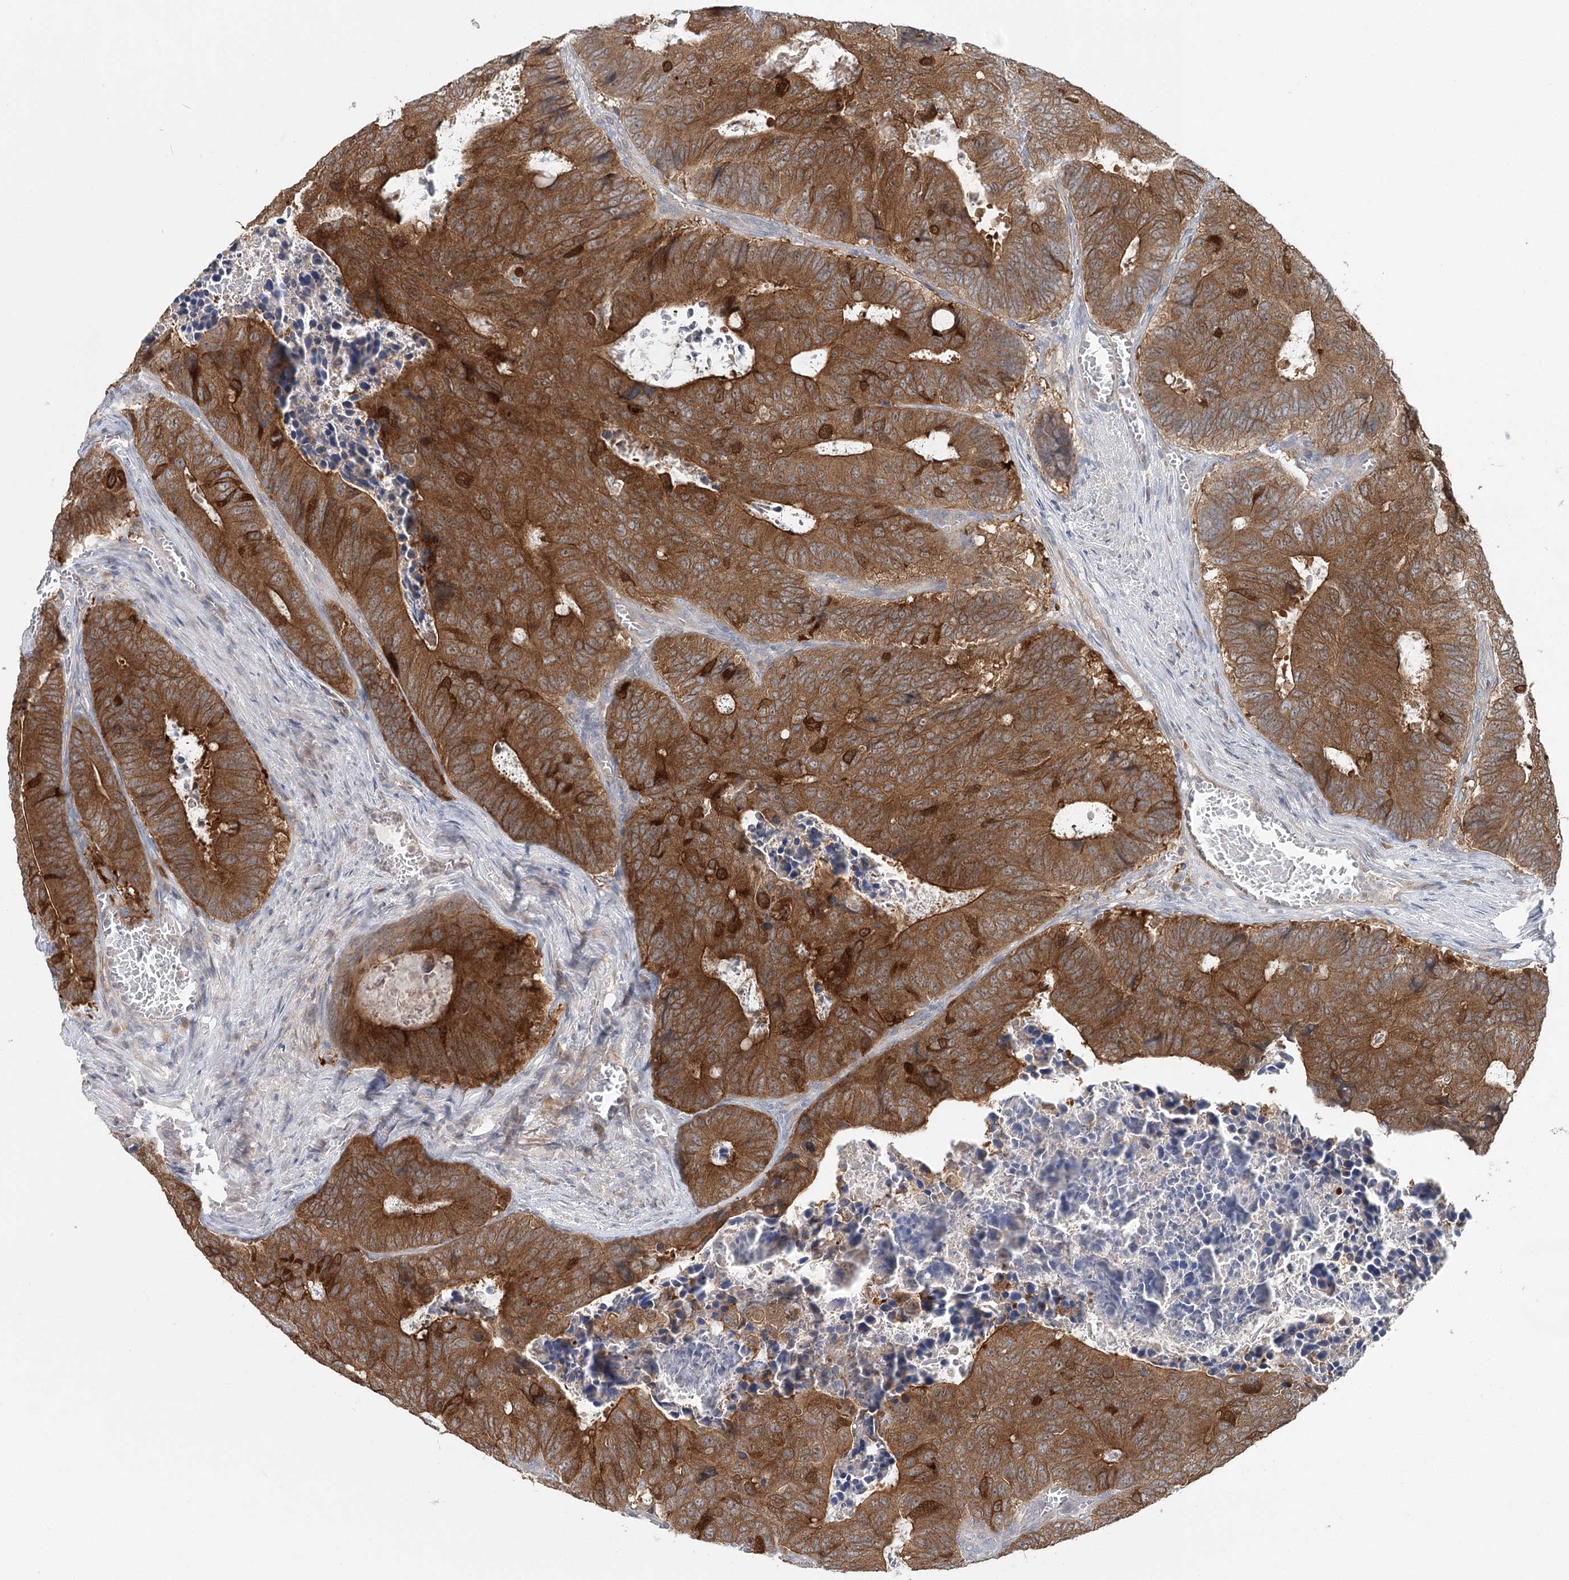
{"staining": {"intensity": "moderate", "quantity": ">75%", "location": "cytoplasmic/membranous"}, "tissue": "colorectal cancer", "cell_type": "Tumor cells", "image_type": "cancer", "snomed": [{"axis": "morphology", "description": "Adenocarcinoma, NOS"}, {"axis": "topography", "description": "Colon"}], "caption": "The micrograph reveals staining of colorectal adenocarcinoma, revealing moderate cytoplasmic/membranous protein positivity (brown color) within tumor cells.", "gene": "PAIP2", "patient": {"sex": "male", "age": 87}}